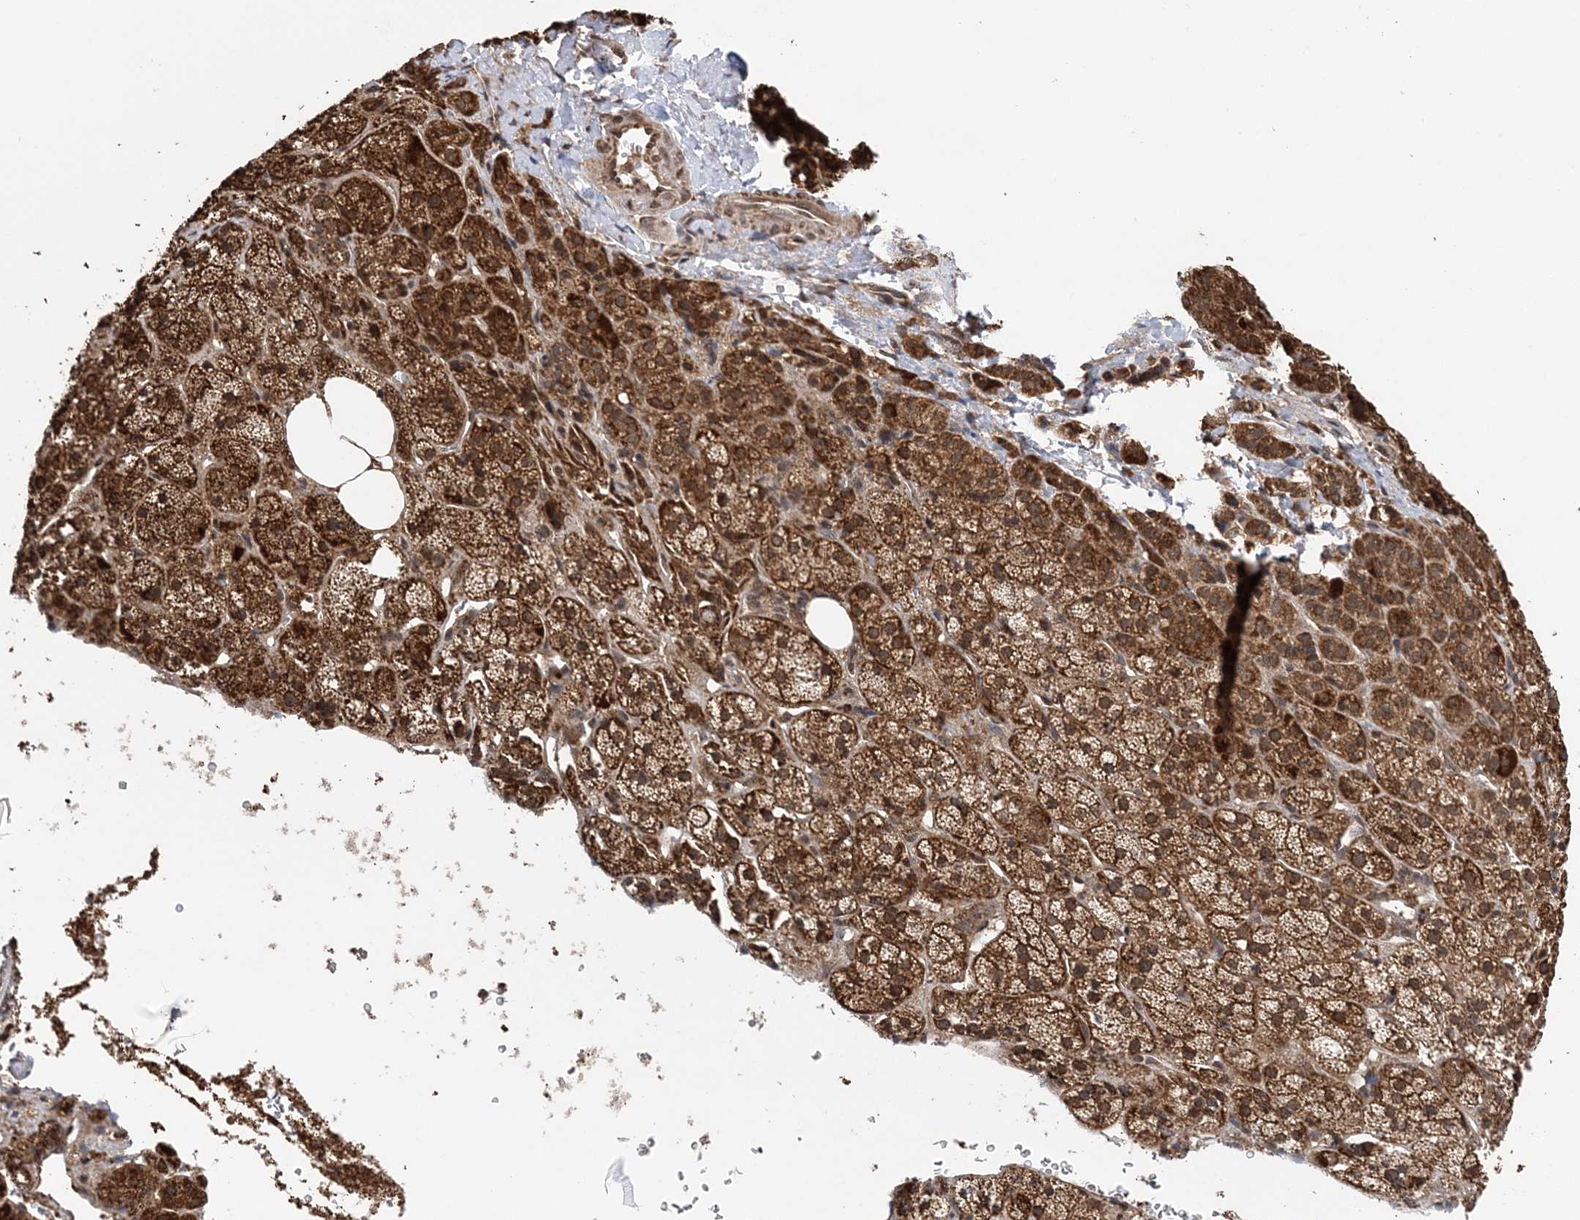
{"staining": {"intensity": "strong", "quantity": ">75%", "location": "cytoplasmic/membranous"}, "tissue": "adrenal gland", "cell_type": "Glandular cells", "image_type": "normal", "snomed": [{"axis": "morphology", "description": "Normal tissue, NOS"}, {"axis": "topography", "description": "Adrenal gland"}], "caption": "High-power microscopy captured an IHC photomicrograph of normal adrenal gland, revealing strong cytoplasmic/membranous expression in about >75% of glandular cells.", "gene": "PCBP1", "patient": {"sex": "female", "age": 57}}